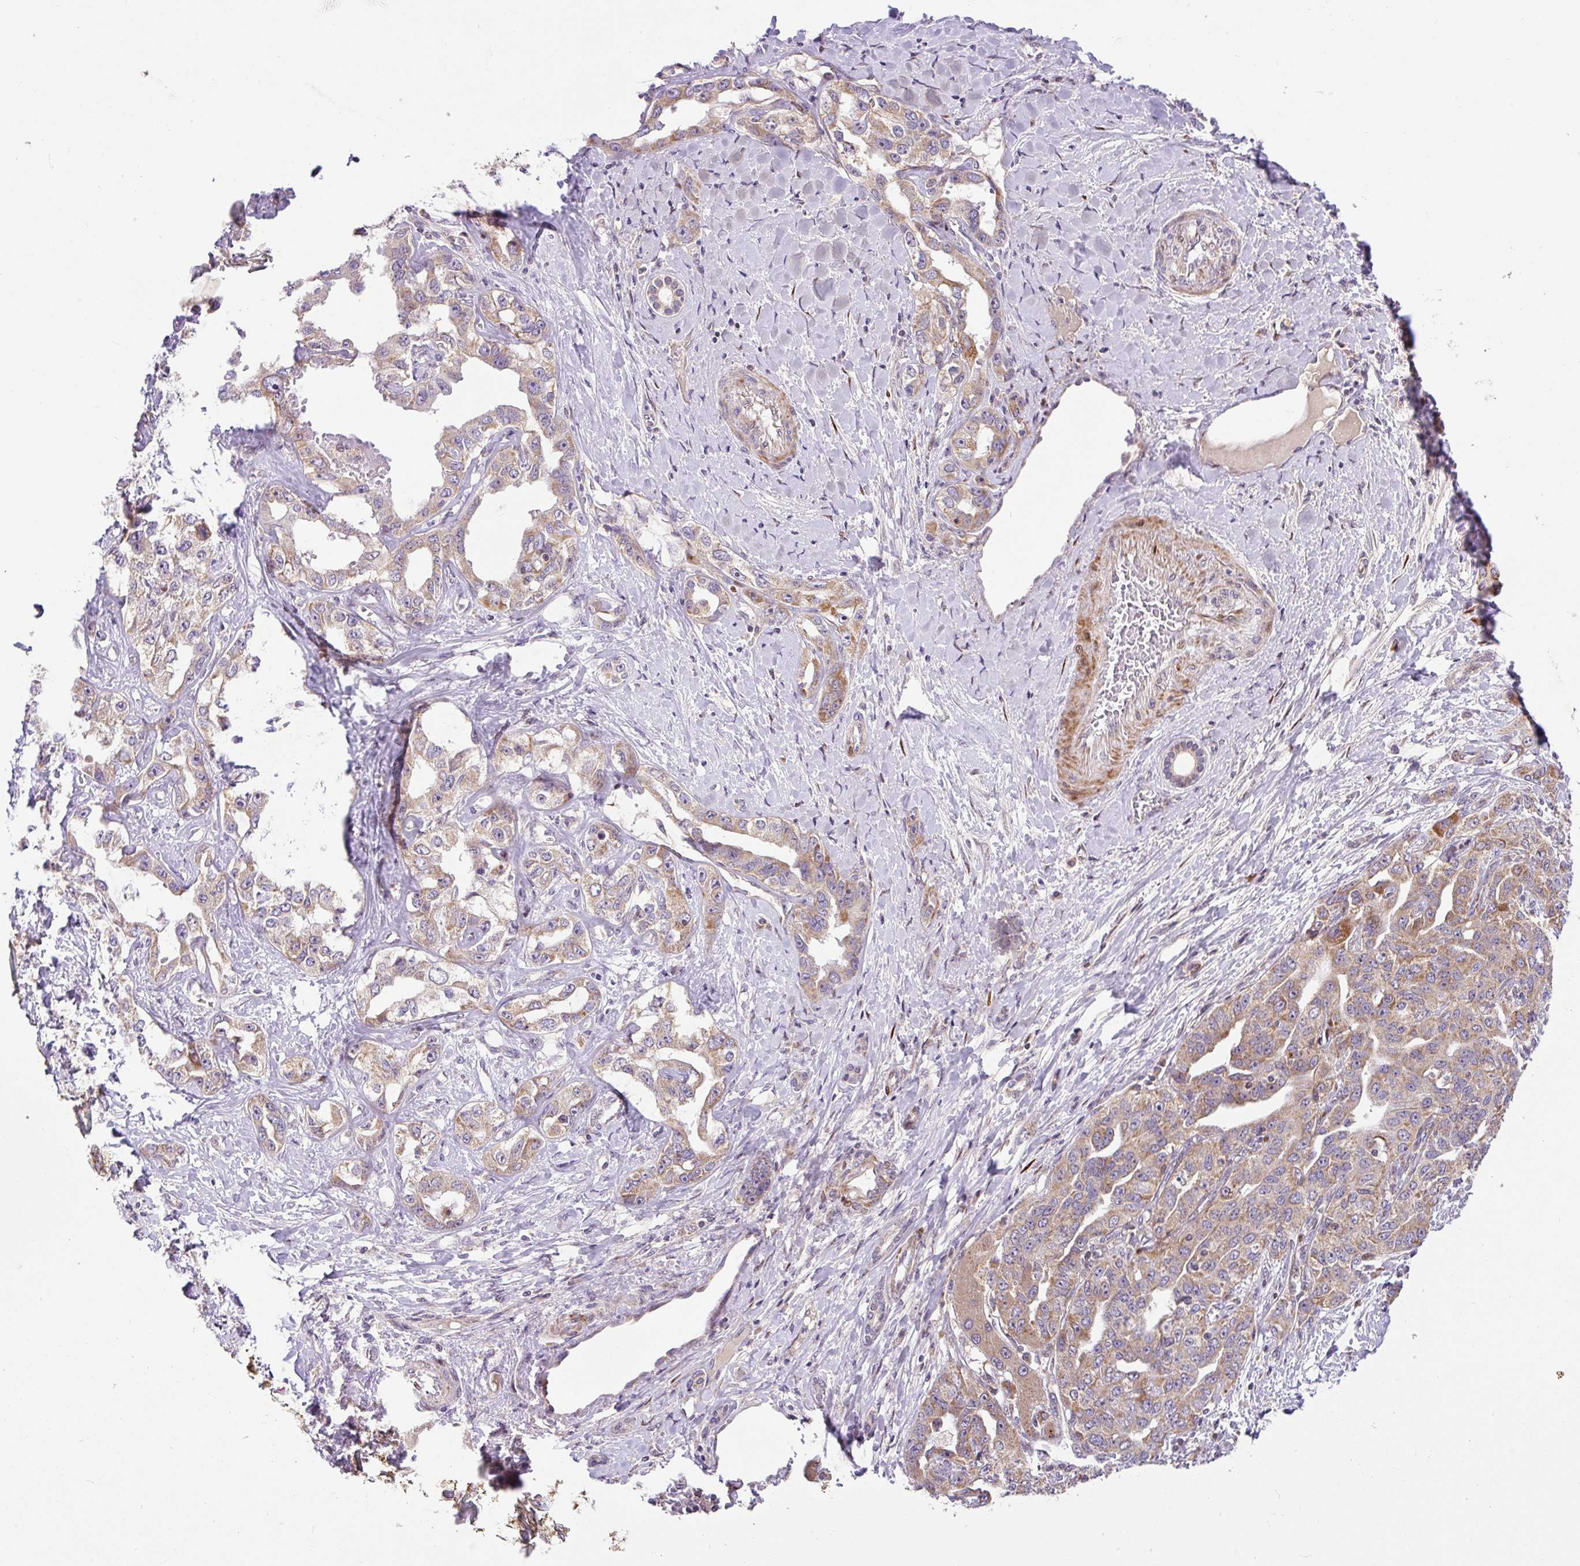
{"staining": {"intensity": "moderate", "quantity": ">75%", "location": "cytoplasmic/membranous"}, "tissue": "liver cancer", "cell_type": "Tumor cells", "image_type": "cancer", "snomed": [{"axis": "morphology", "description": "Cholangiocarcinoma"}, {"axis": "topography", "description": "Liver"}], "caption": "A histopathology image showing moderate cytoplasmic/membranous staining in approximately >75% of tumor cells in liver cancer (cholangiocarcinoma), as visualized by brown immunohistochemical staining.", "gene": "SARS2", "patient": {"sex": "male", "age": 59}}